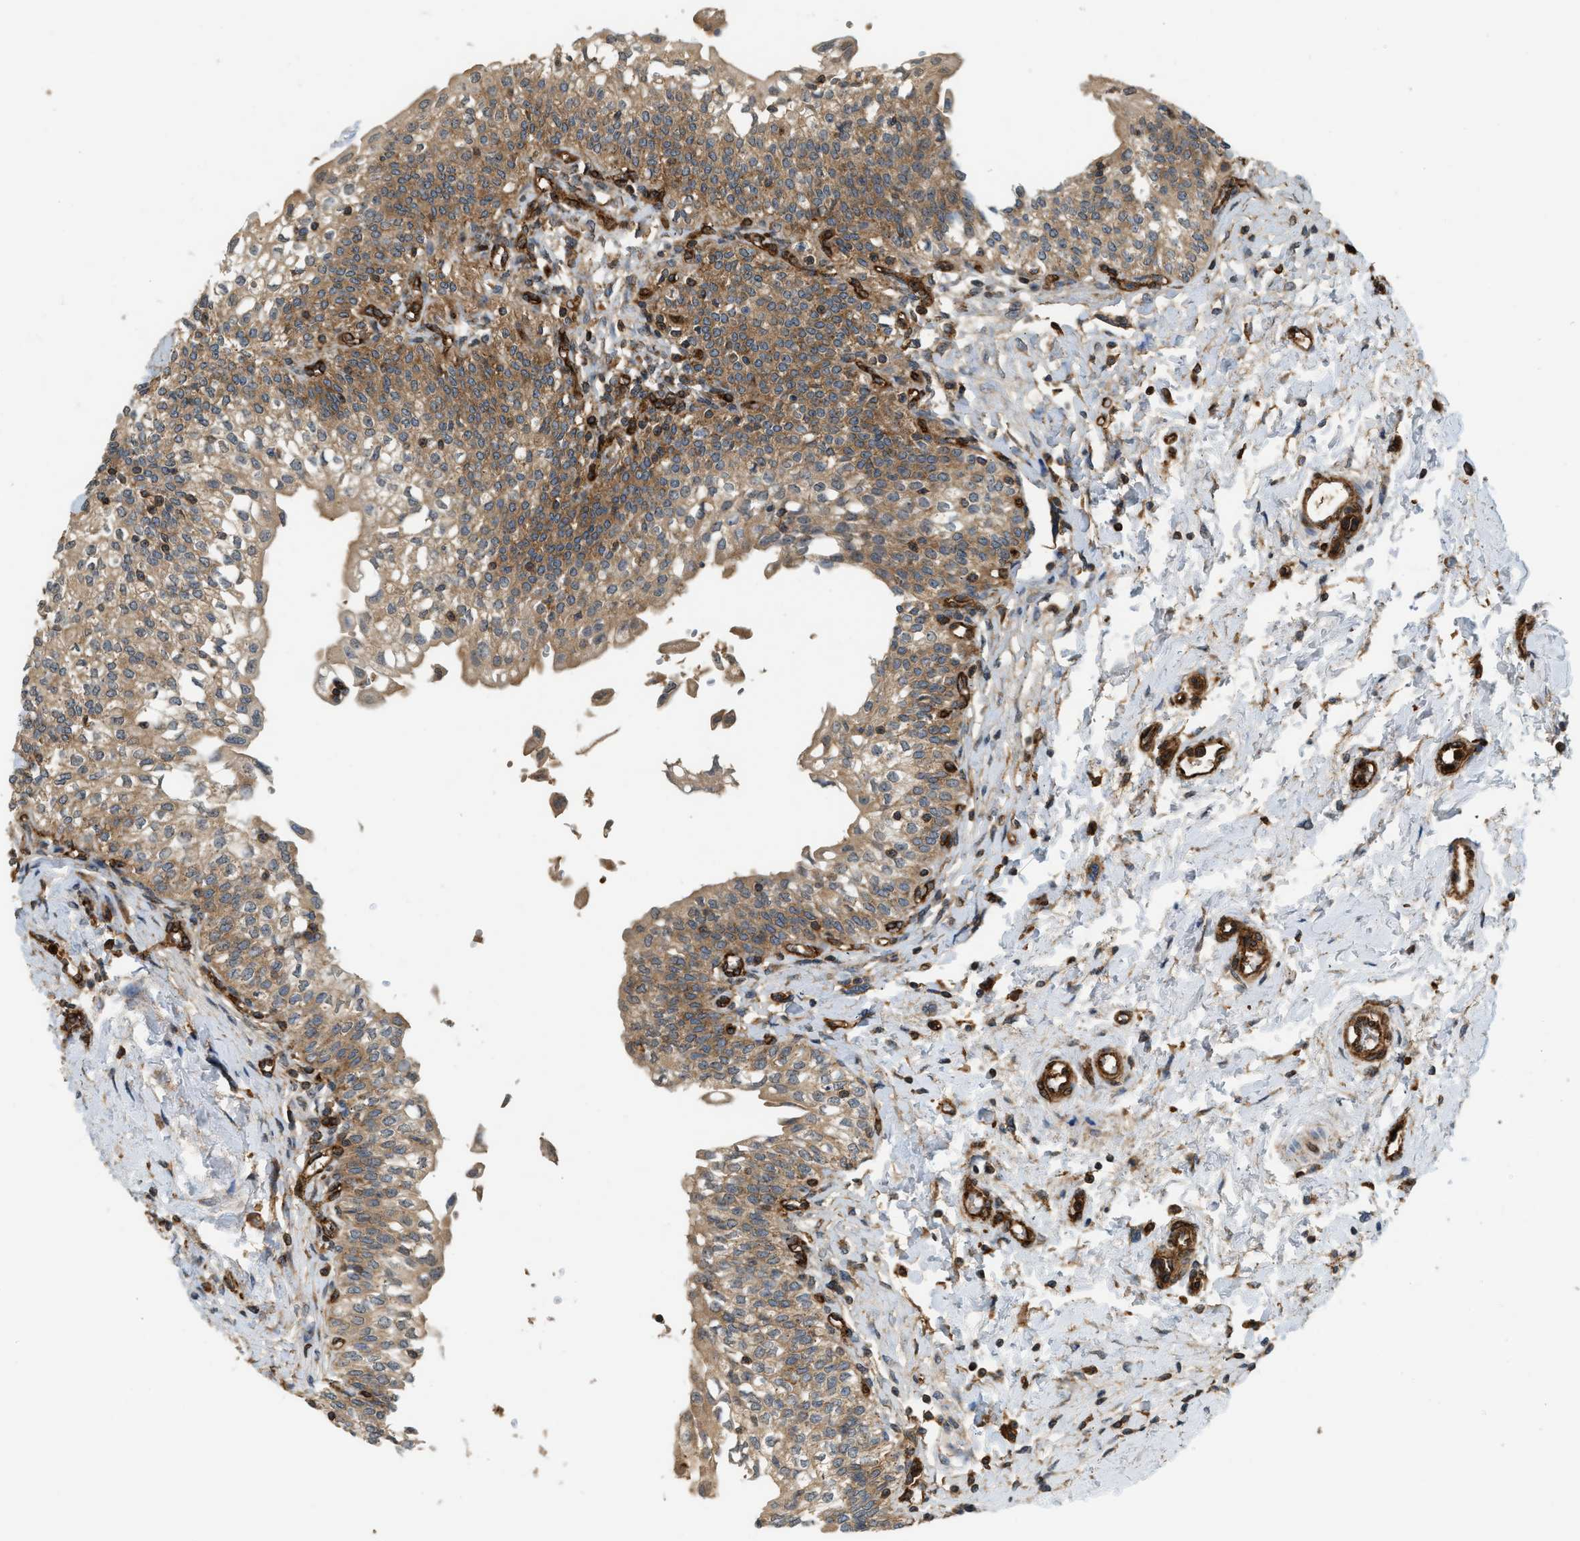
{"staining": {"intensity": "moderate", "quantity": ">75%", "location": "cytoplasmic/membranous"}, "tissue": "urinary bladder", "cell_type": "Urothelial cells", "image_type": "normal", "snomed": [{"axis": "morphology", "description": "Normal tissue, NOS"}, {"axis": "topography", "description": "Urinary bladder"}], "caption": "Unremarkable urinary bladder shows moderate cytoplasmic/membranous expression in about >75% of urothelial cells The staining was performed using DAB to visualize the protein expression in brown, while the nuclei were stained in blue with hematoxylin (Magnification: 20x)..", "gene": "HIP1", "patient": {"sex": "male", "age": 55}}